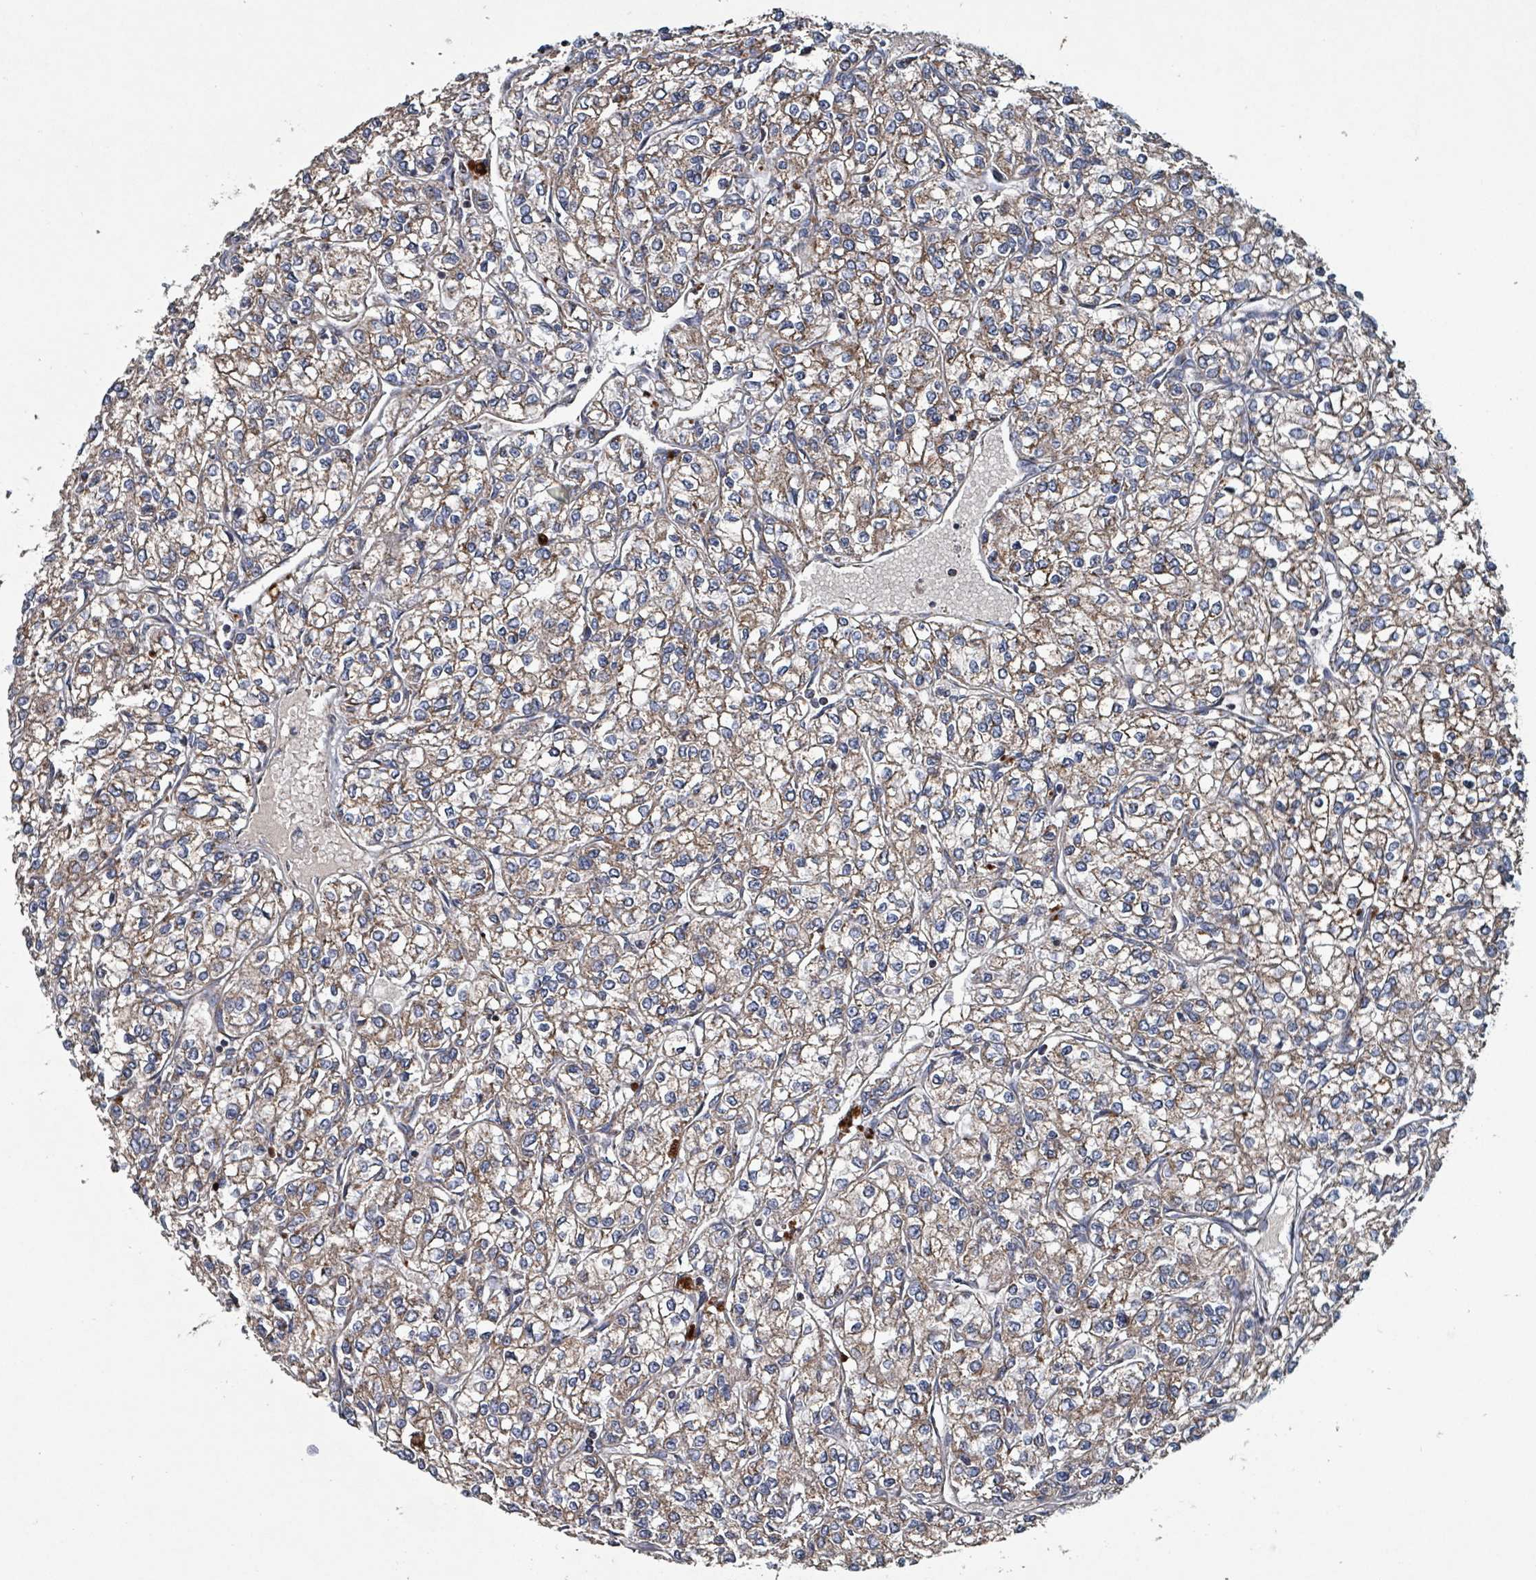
{"staining": {"intensity": "moderate", "quantity": ">75%", "location": "cytoplasmic/membranous"}, "tissue": "renal cancer", "cell_type": "Tumor cells", "image_type": "cancer", "snomed": [{"axis": "morphology", "description": "Adenocarcinoma, NOS"}, {"axis": "topography", "description": "Kidney"}], "caption": "Protein staining of renal cancer tissue reveals moderate cytoplasmic/membranous staining in approximately >75% of tumor cells.", "gene": "ABHD18", "patient": {"sex": "male", "age": 80}}